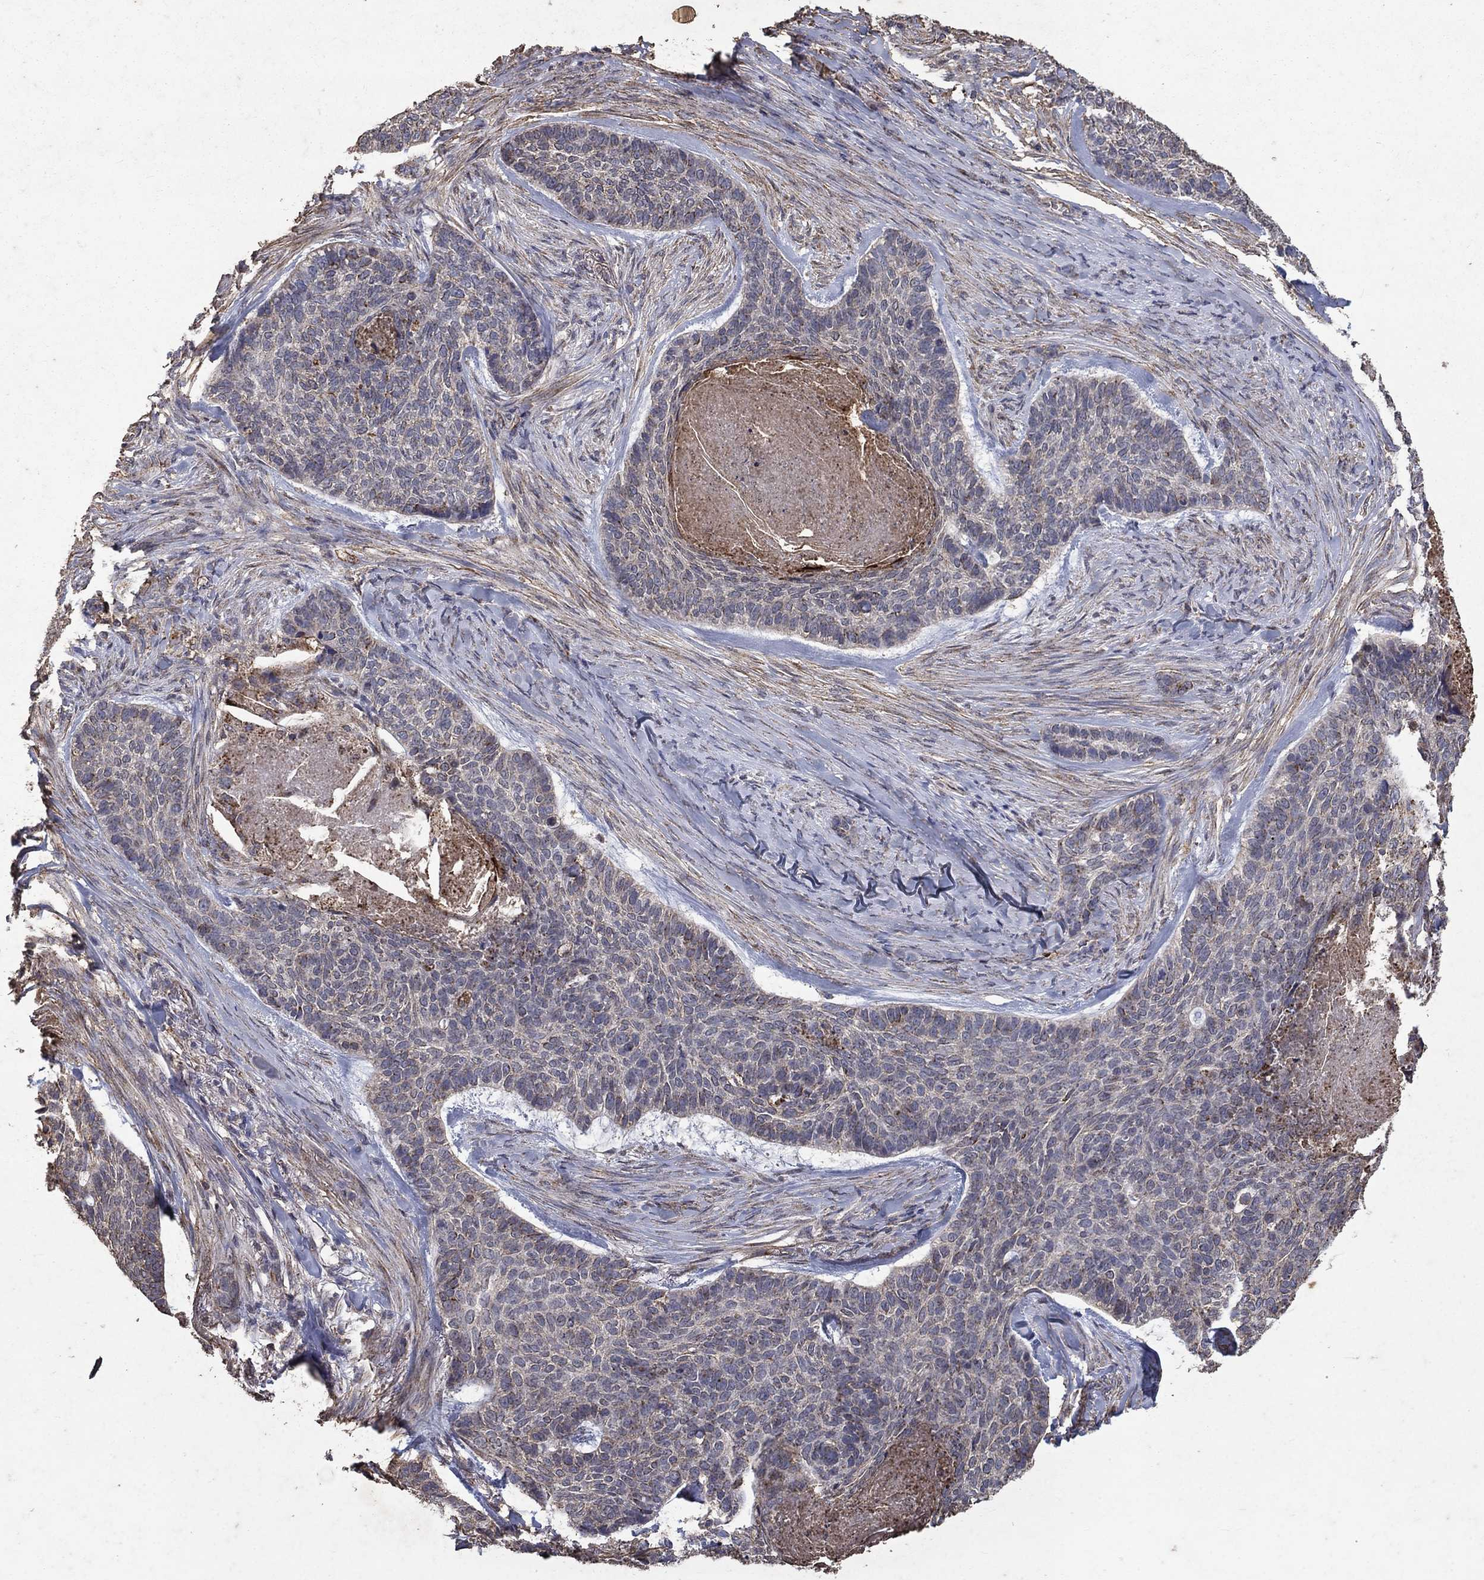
{"staining": {"intensity": "negative", "quantity": "none", "location": "none"}, "tissue": "skin cancer", "cell_type": "Tumor cells", "image_type": "cancer", "snomed": [{"axis": "morphology", "description": "Basal cell carcinoma"}, {"axis": "topography", "description": "Skin"}], "caption": "High magnification brightfield microscopy of skin basal cell carcinoma stained with DAB (brown) and counterstained with hematoxylin (blue): tumor cells show no significant staining. (Brightfield microscopy of DAB immunohistochemistry at high magnification).", "gene": "CD24", "patient": {"sex": "female", "age": 69}}